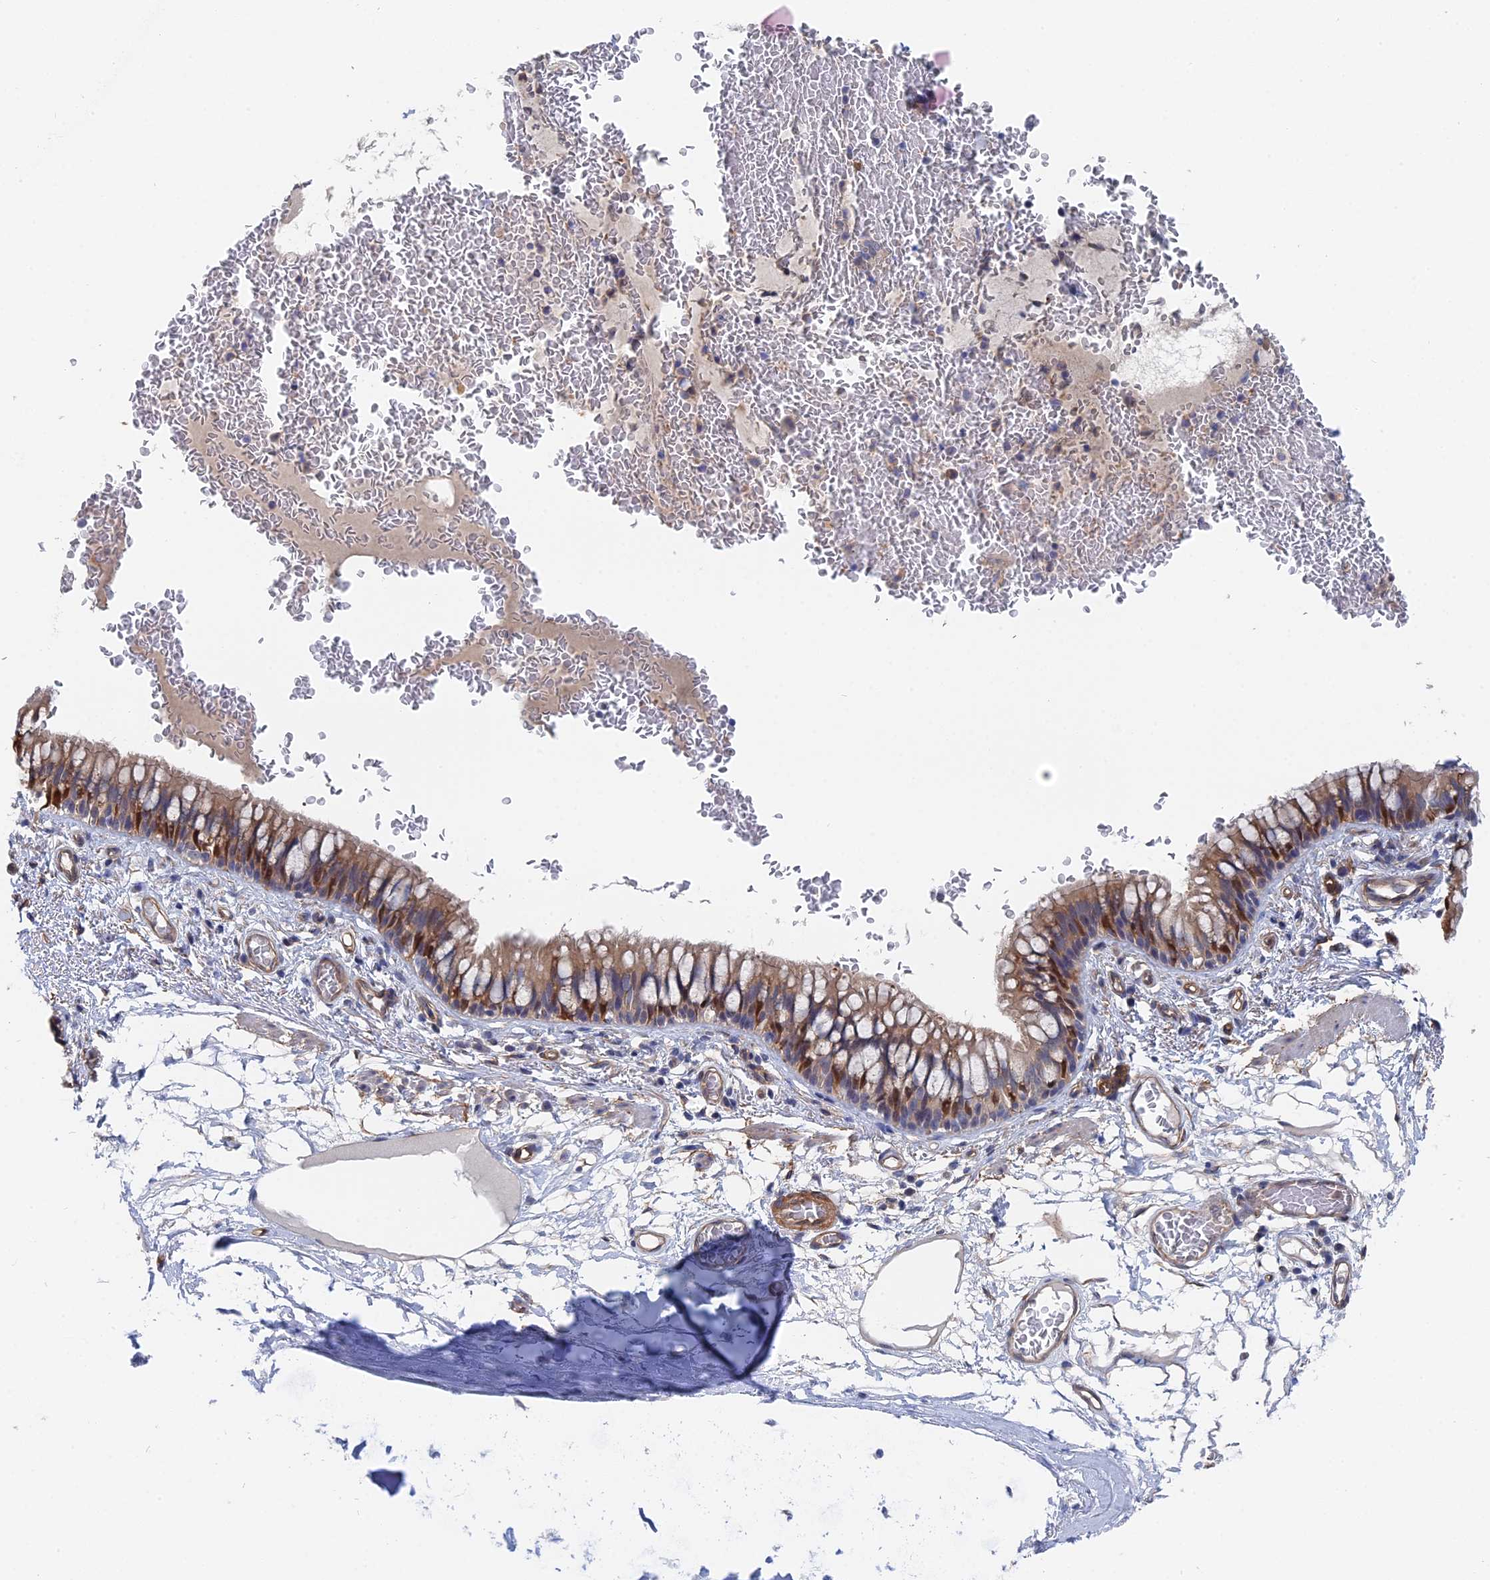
{"staining": {"intensity": "moderate", "quantity": "<25%", "location": "cytoplasmic/membranous"}, "tissue": "bronchus", "cell_type": "Respiratory epithelial cells", "image_type": "normal", "snomed": [{"axis": "morphology", "description": "Normal tissue, NOS"}, {"axis": "topography", "description": "Cartilage tissue"}, {"axis": "topography", "description": "Bronchus"}], "caption": "Unremarkable bronchus was stained to show a protein in brown. There is low levels of moderate cytoplasmic/membranous staining in about <25% of respiratory epithelial cells. (DAB IHC with brightfield microscopy, high magnification).", "gene": "MTHFSD", "patient": {"sex": "female", "age": 36}}